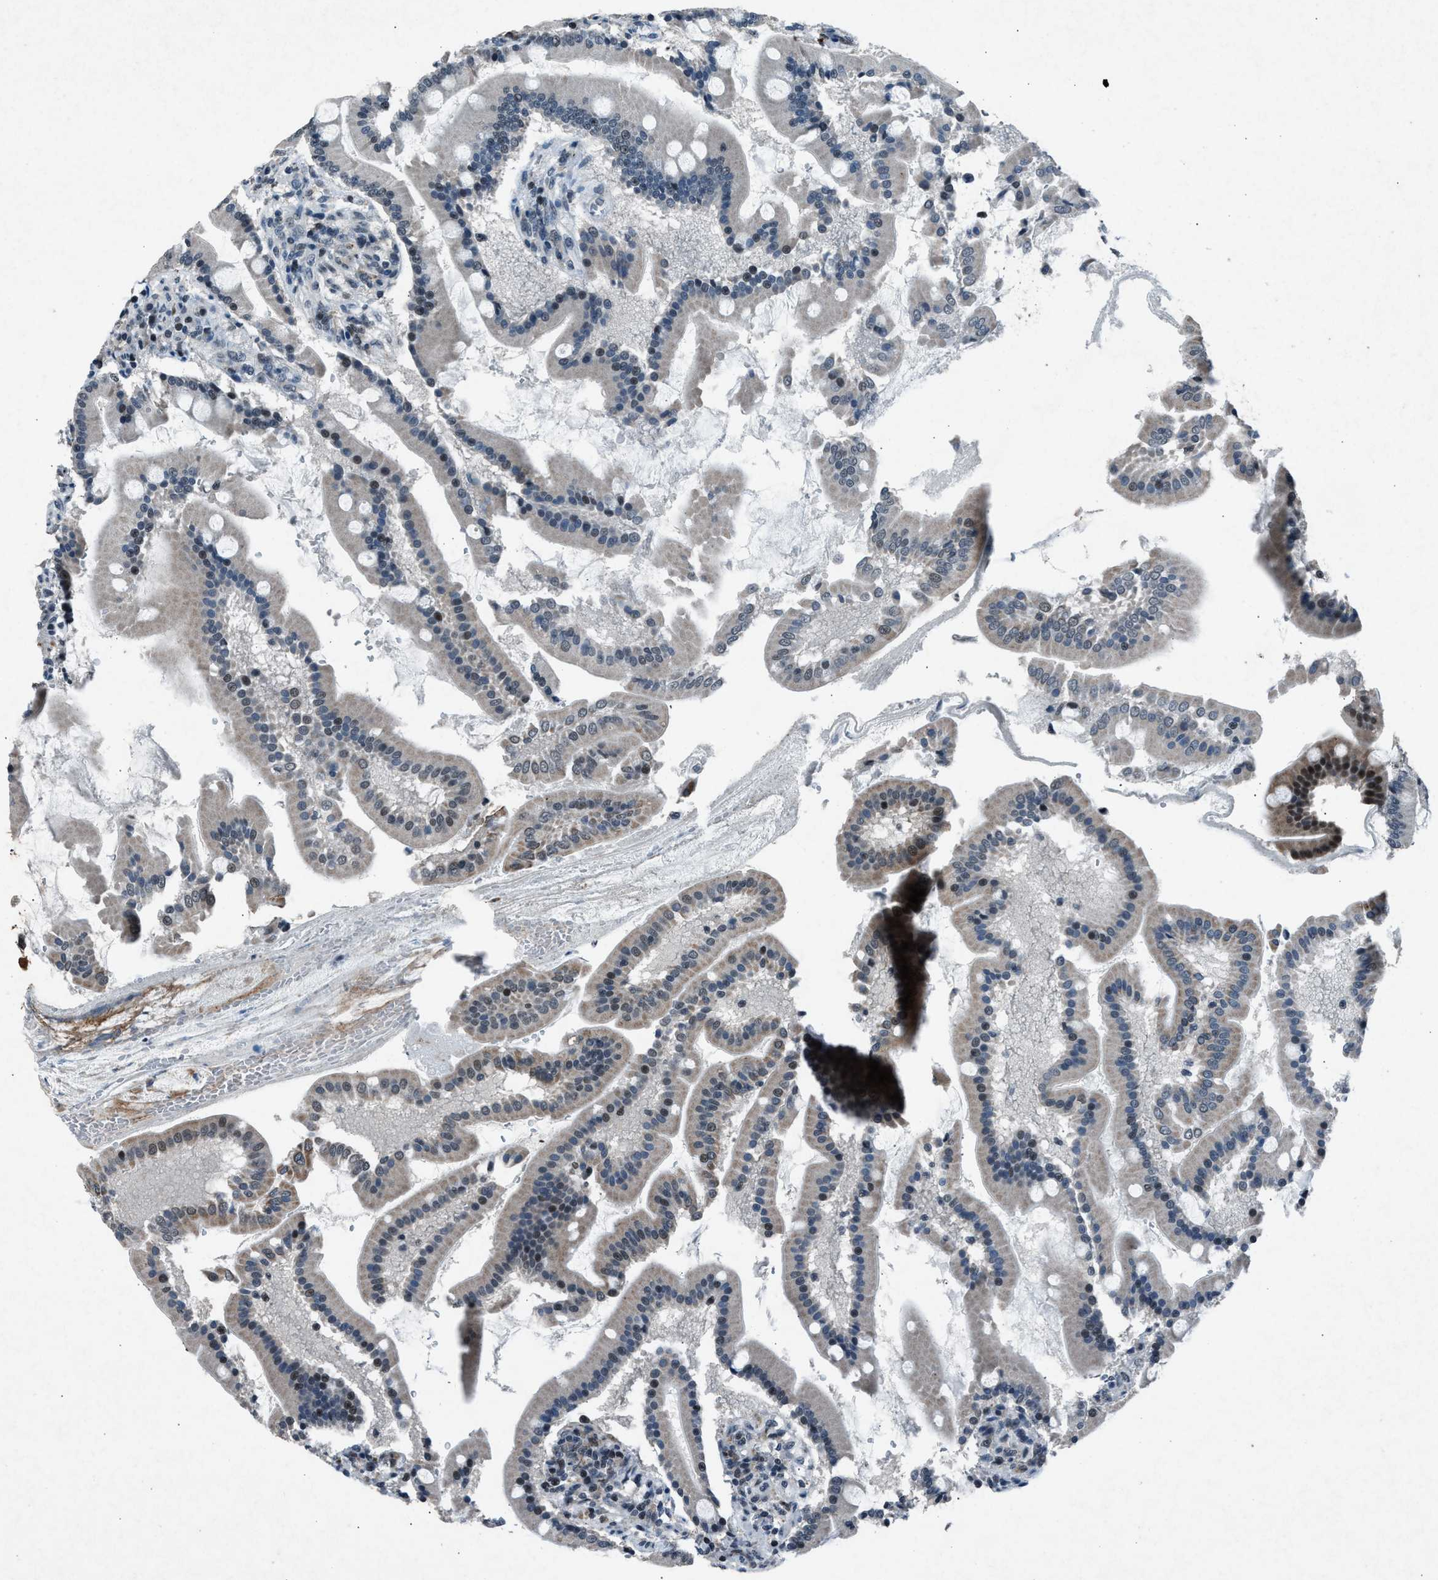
{"staining": {"intensity": "moderate", "quantity": "25%-75%", "location": "cytoplasmic/membranous,nuclear"}, "tissue": "duodenum", "cell_type": "Glandular cells", "image_type": "normal", "snomed": [{"axis": "morphology", "description": "Normal tissue, NOS"}, {"axis": "topography", "description": "Duodenum"}], "caption": "A photomicrograph showing moderate cytoplasmic/membranous,nuclear positivity in approximately 25%-75% of glandular cells in benign duodenum, as visualized by brown immunohistochemical staining.", "gene": "ADCY1", "patient": {"sex": "male", "age": 50}}